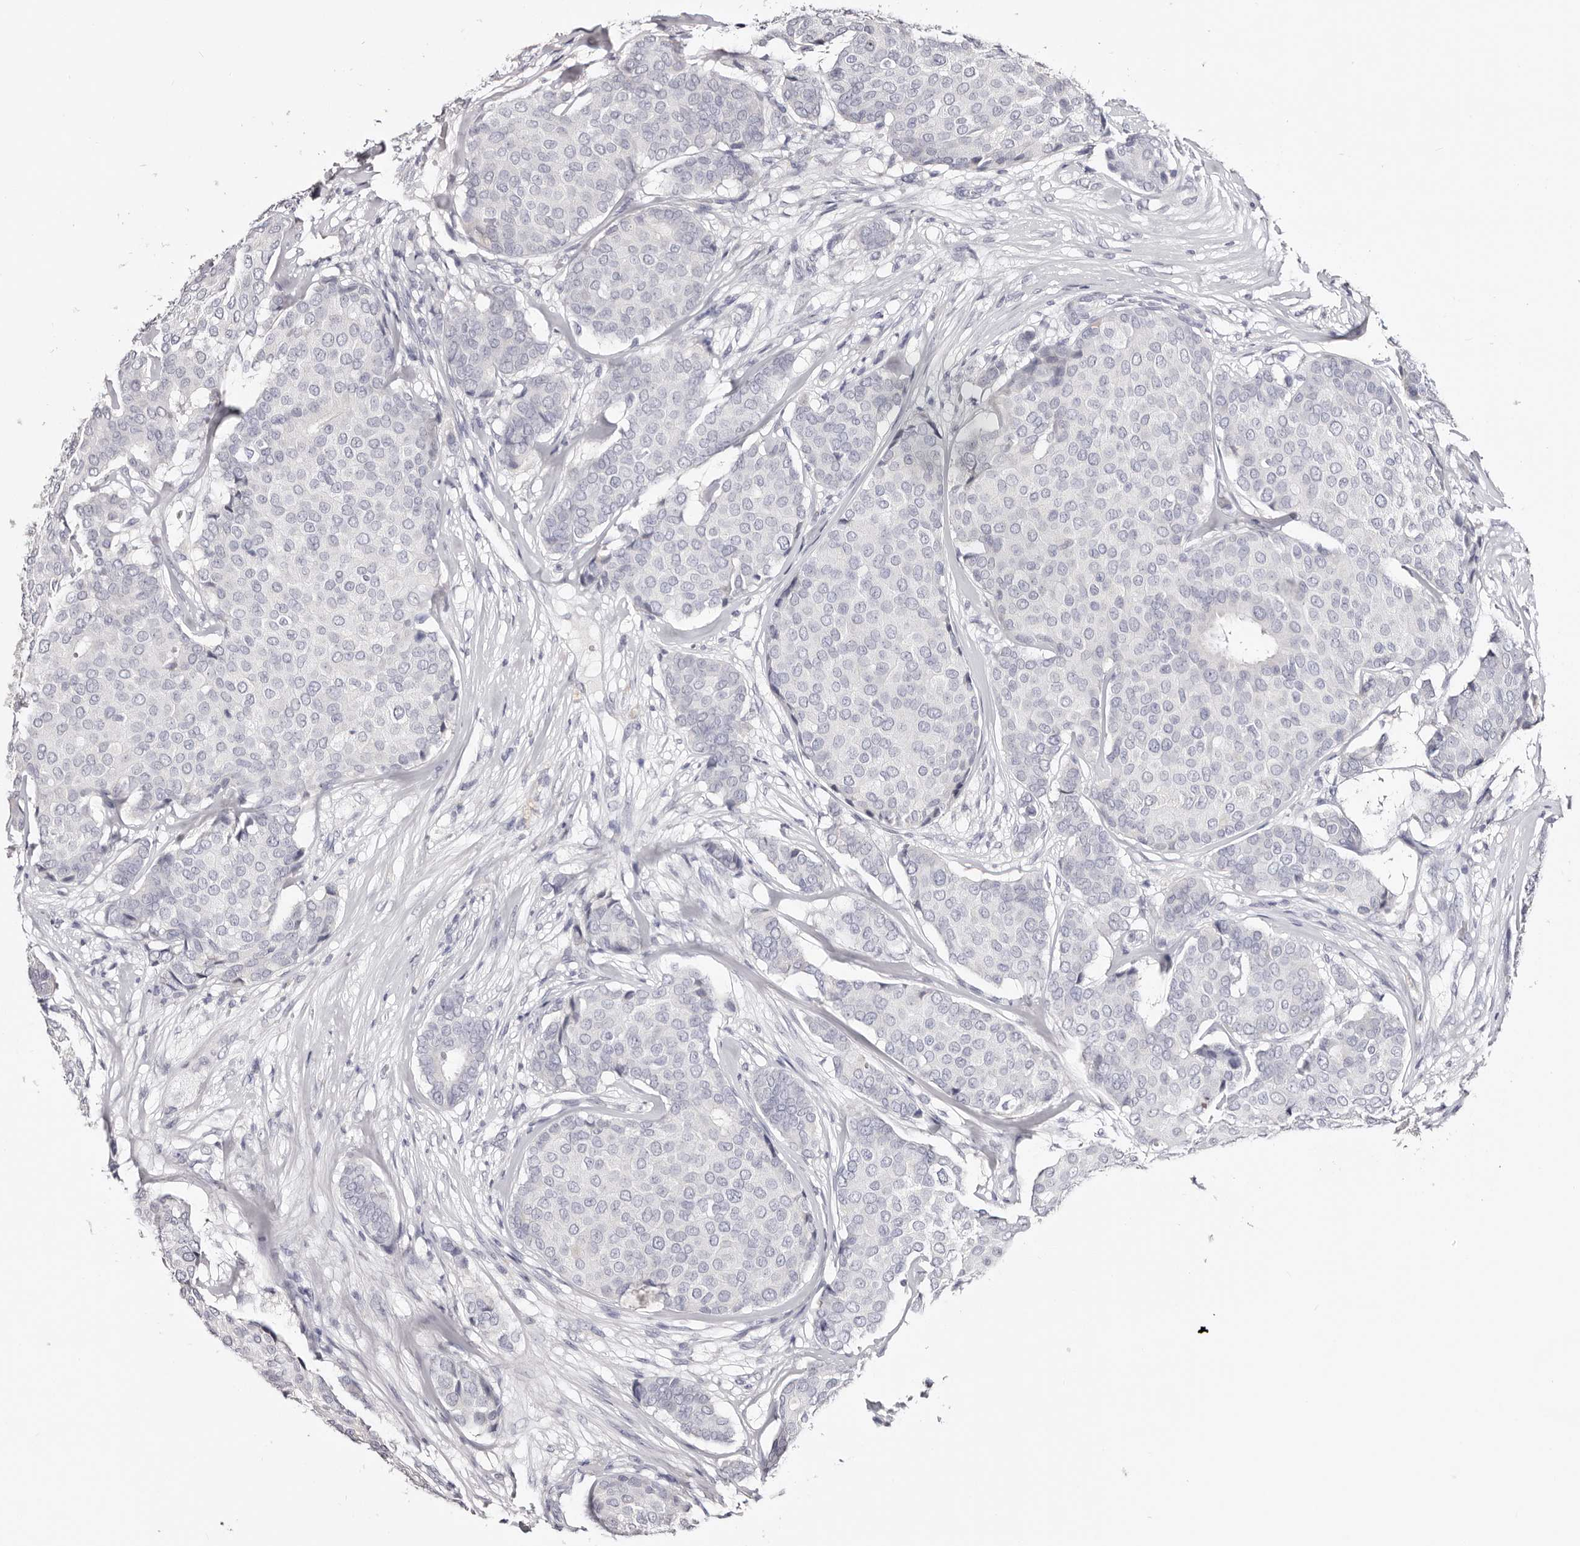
{"staining": {"intensity": "negative", "quantity": "none", "location": "none"}, "tissue": "breast cancer", "cell_type": "Tumor cells", "image_type": "cancer", "snomed": [{"axis": "morphology", "description": "Duct carcinoma"}, {"axis": "topography", "description": "Breast"}], "caption": "Breast cancer was stained to show a protein in brown. There is no significant positivity in tumor cells.", "gene": "AKNAD1", "patient": {"sex": "female", "age": 75}}